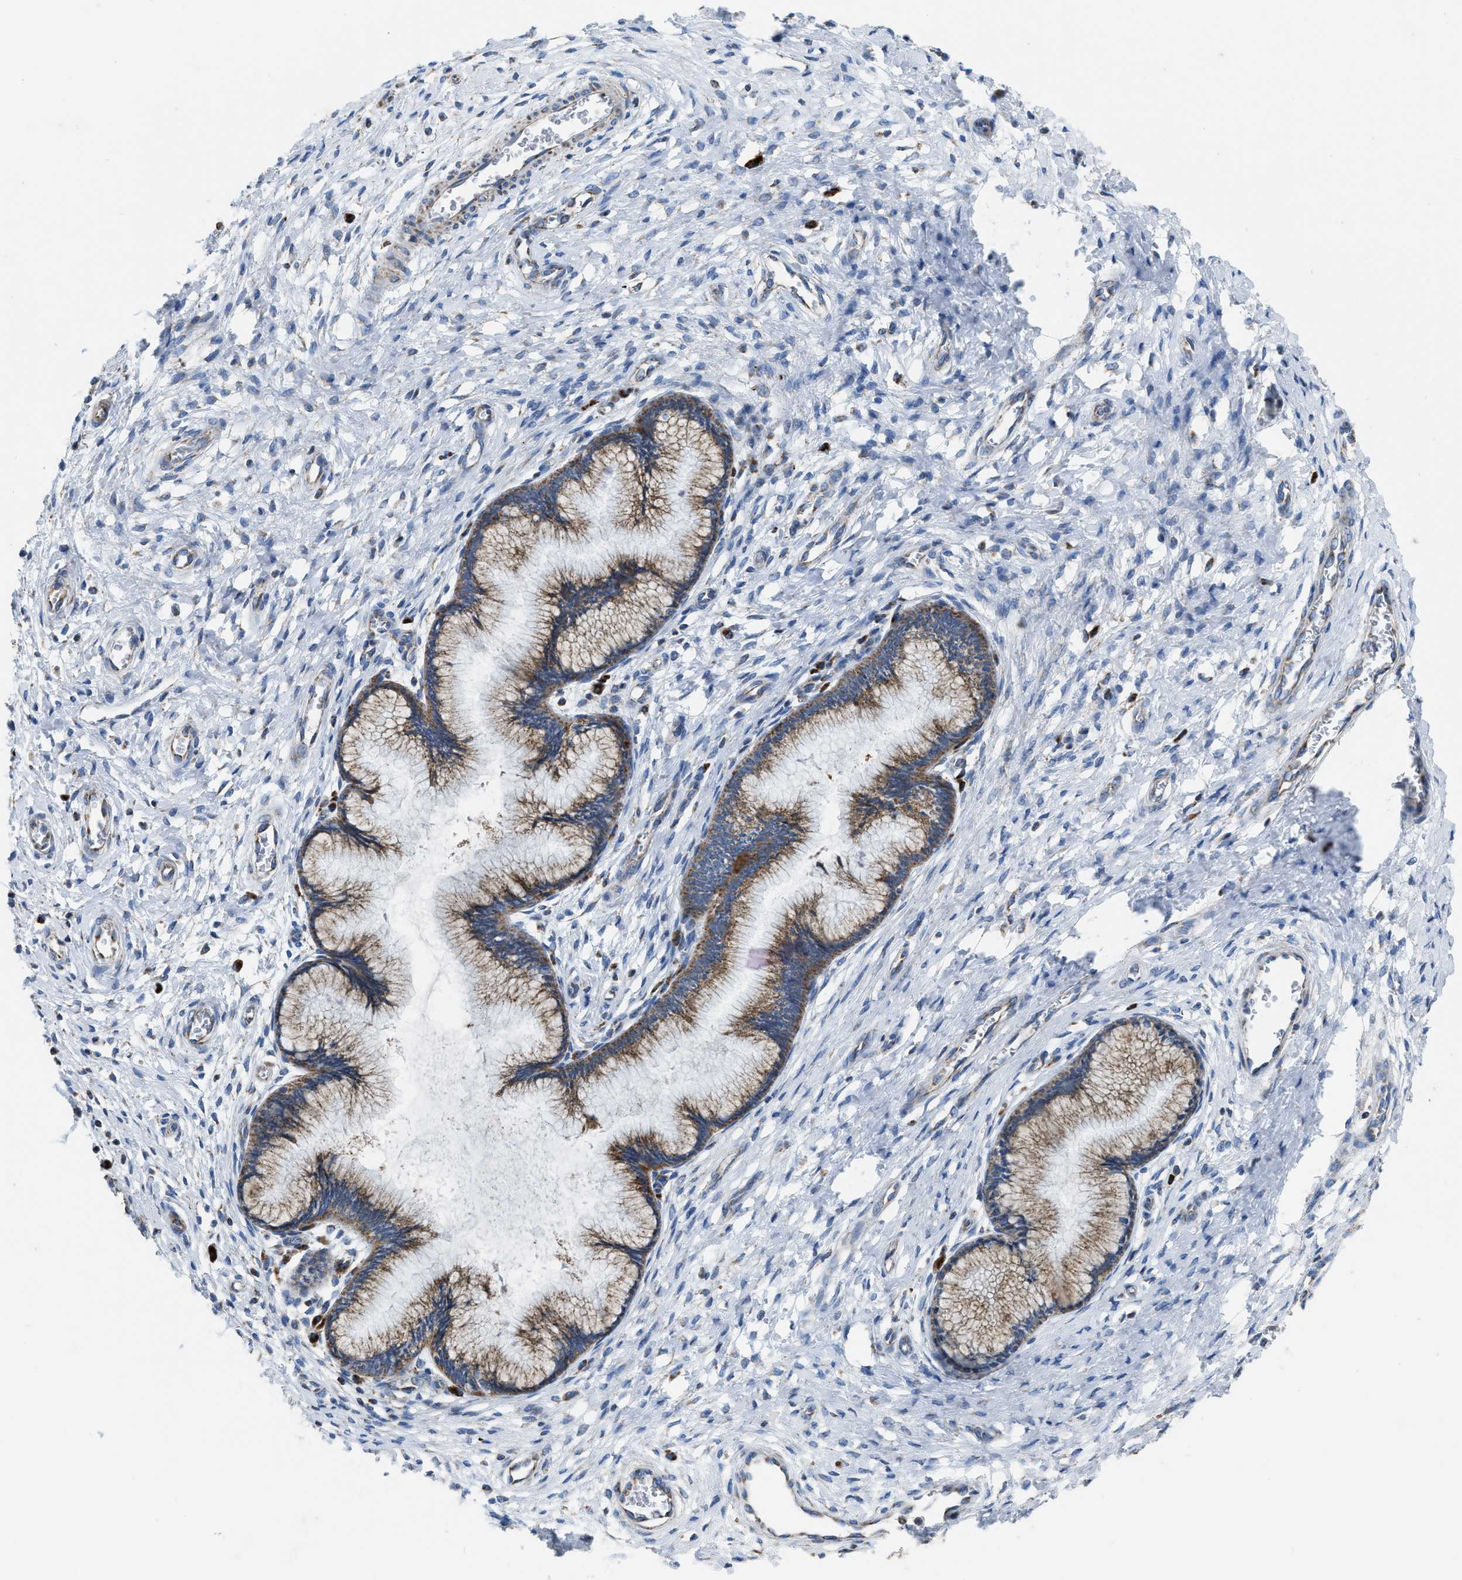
{"staining": {"intensity": "moderate", "quantity": ">75%", "location": "cytoplasmic/membranous"}, "tissue": "cervix", "cell_type": "Glandular cells", "image_type": "normal", "snomed": [{"axis": "morphology", "description": "Normal tissue, NOS"}, {"axis": "topography", "description": "Cervix"}], "caption": "Immunohistochemistry (DAB) staining of normal cervix reveals moderate cytoplasmic/membranous protein expression in about >75% of glandular cells.", "gene": "ETFB", "patient": {"sex": "female", "age": 55}}